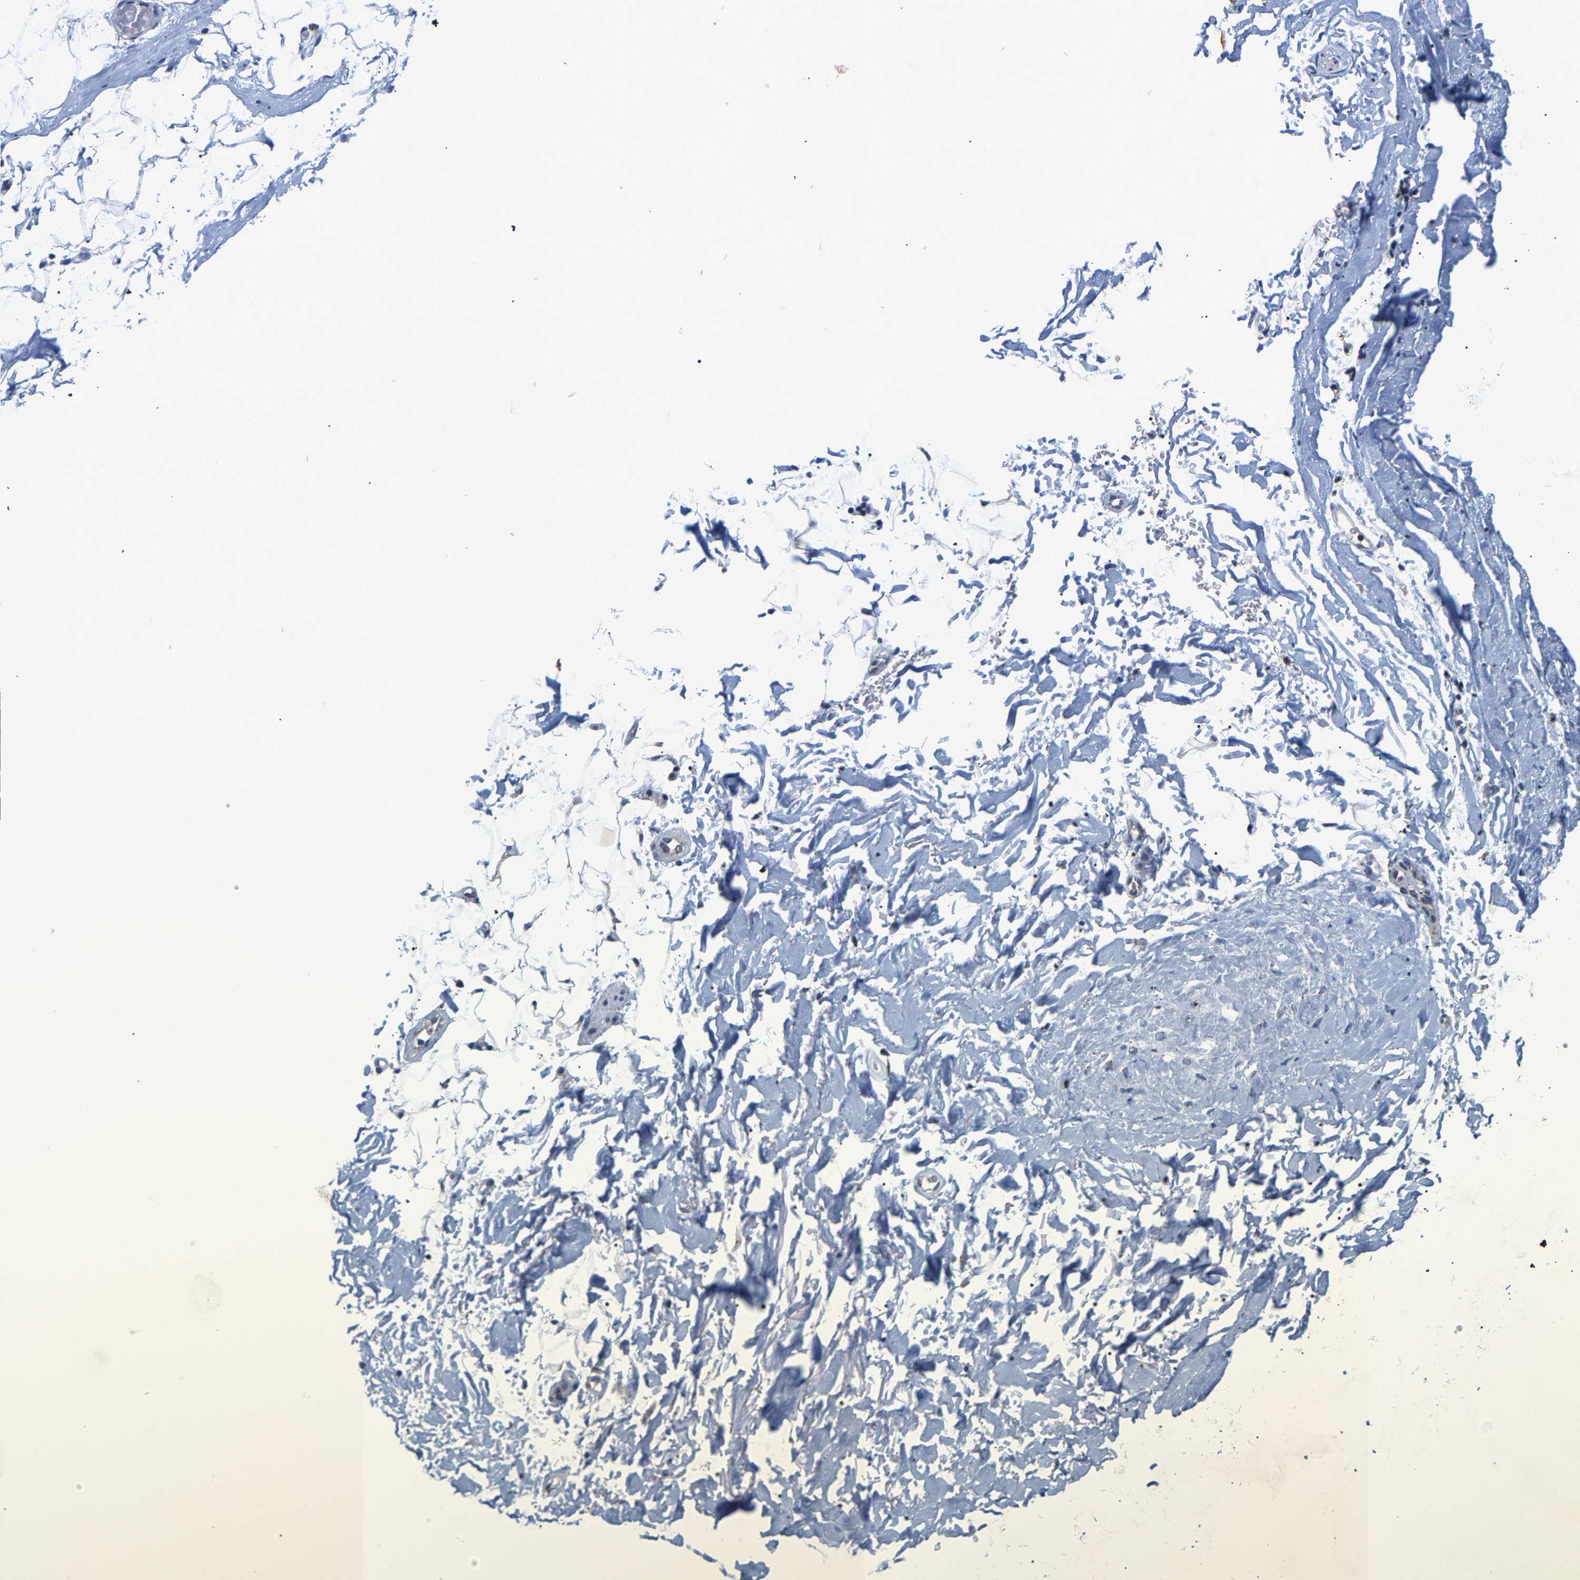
{"staining": {"intensity": "negative", "quantity": "none", "location": "none"}, "tissue": "adipose tissue", "cell_type": "Adipocytes", "image_type": "normal", "snomed": [{"axis": "morphology", "description": "Normal tissue, NOS"}, {"axis": "topography", "description": "Breast"}, {"axis": "topography", "description": "Soft tissue"}], "caption": "A high-resolution photomicrograph shows IHC staining of normal adipose tissue, which reveals no significant expression in adipocytes.", "gene": "PCNT", "patient": {"sex": "female", "age": 75}}